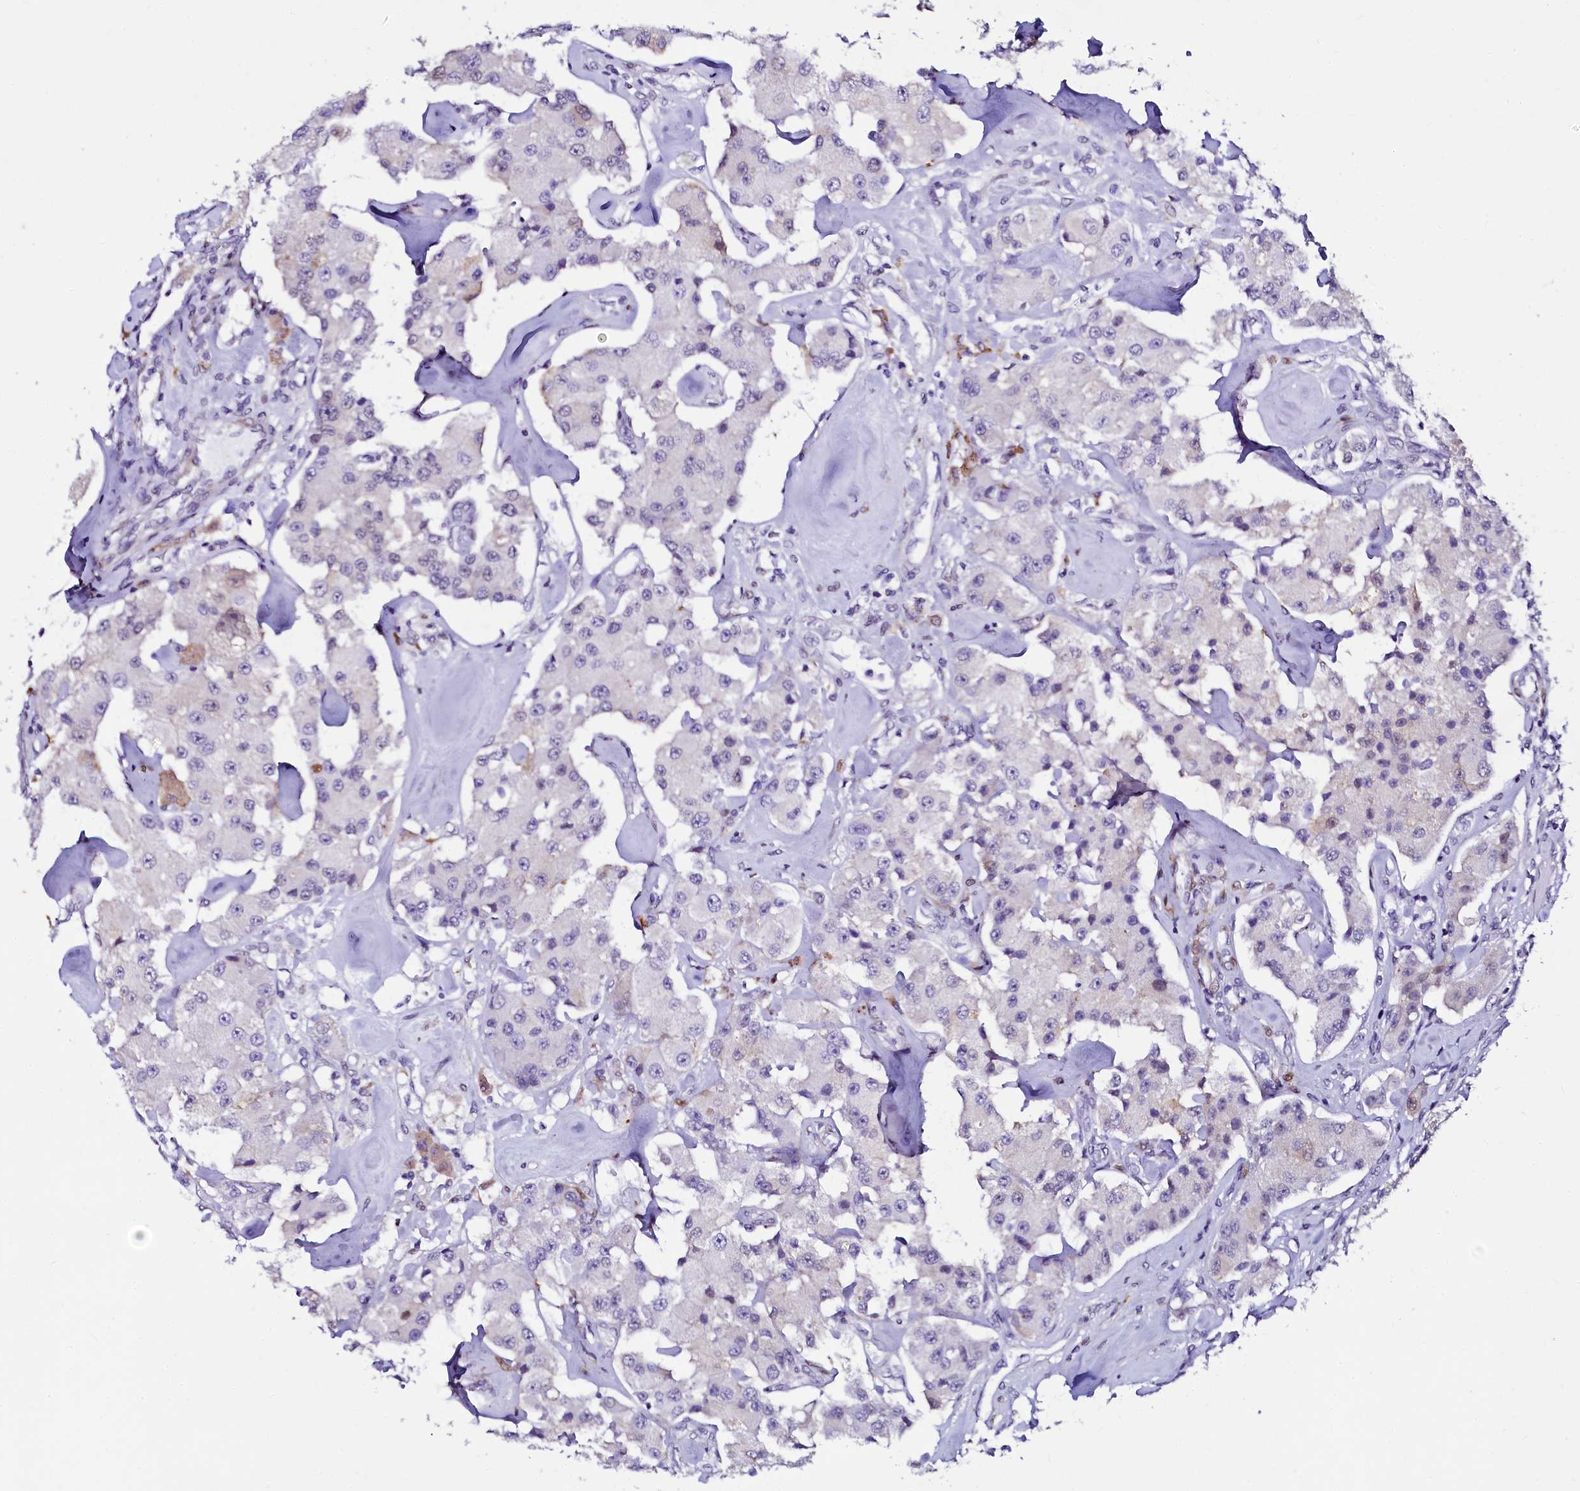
{"staining": {"intensity": "negative", "quantity": "none", "location": "none"}, "tissue": "carcinoid", "cell_type": "Tumor cells", "image_type": "cancer", "snomed": [{"axis": "morphology", "description": "Carcinoid, malignant, NOS"}, {"axis": "topography", "description": "Pancreas"}], "caption": "Image shows no protein staining in tumor cells of carcinoid tissue.", "gene": "SORD", "patient": {"sex": "male", "age": 41}}